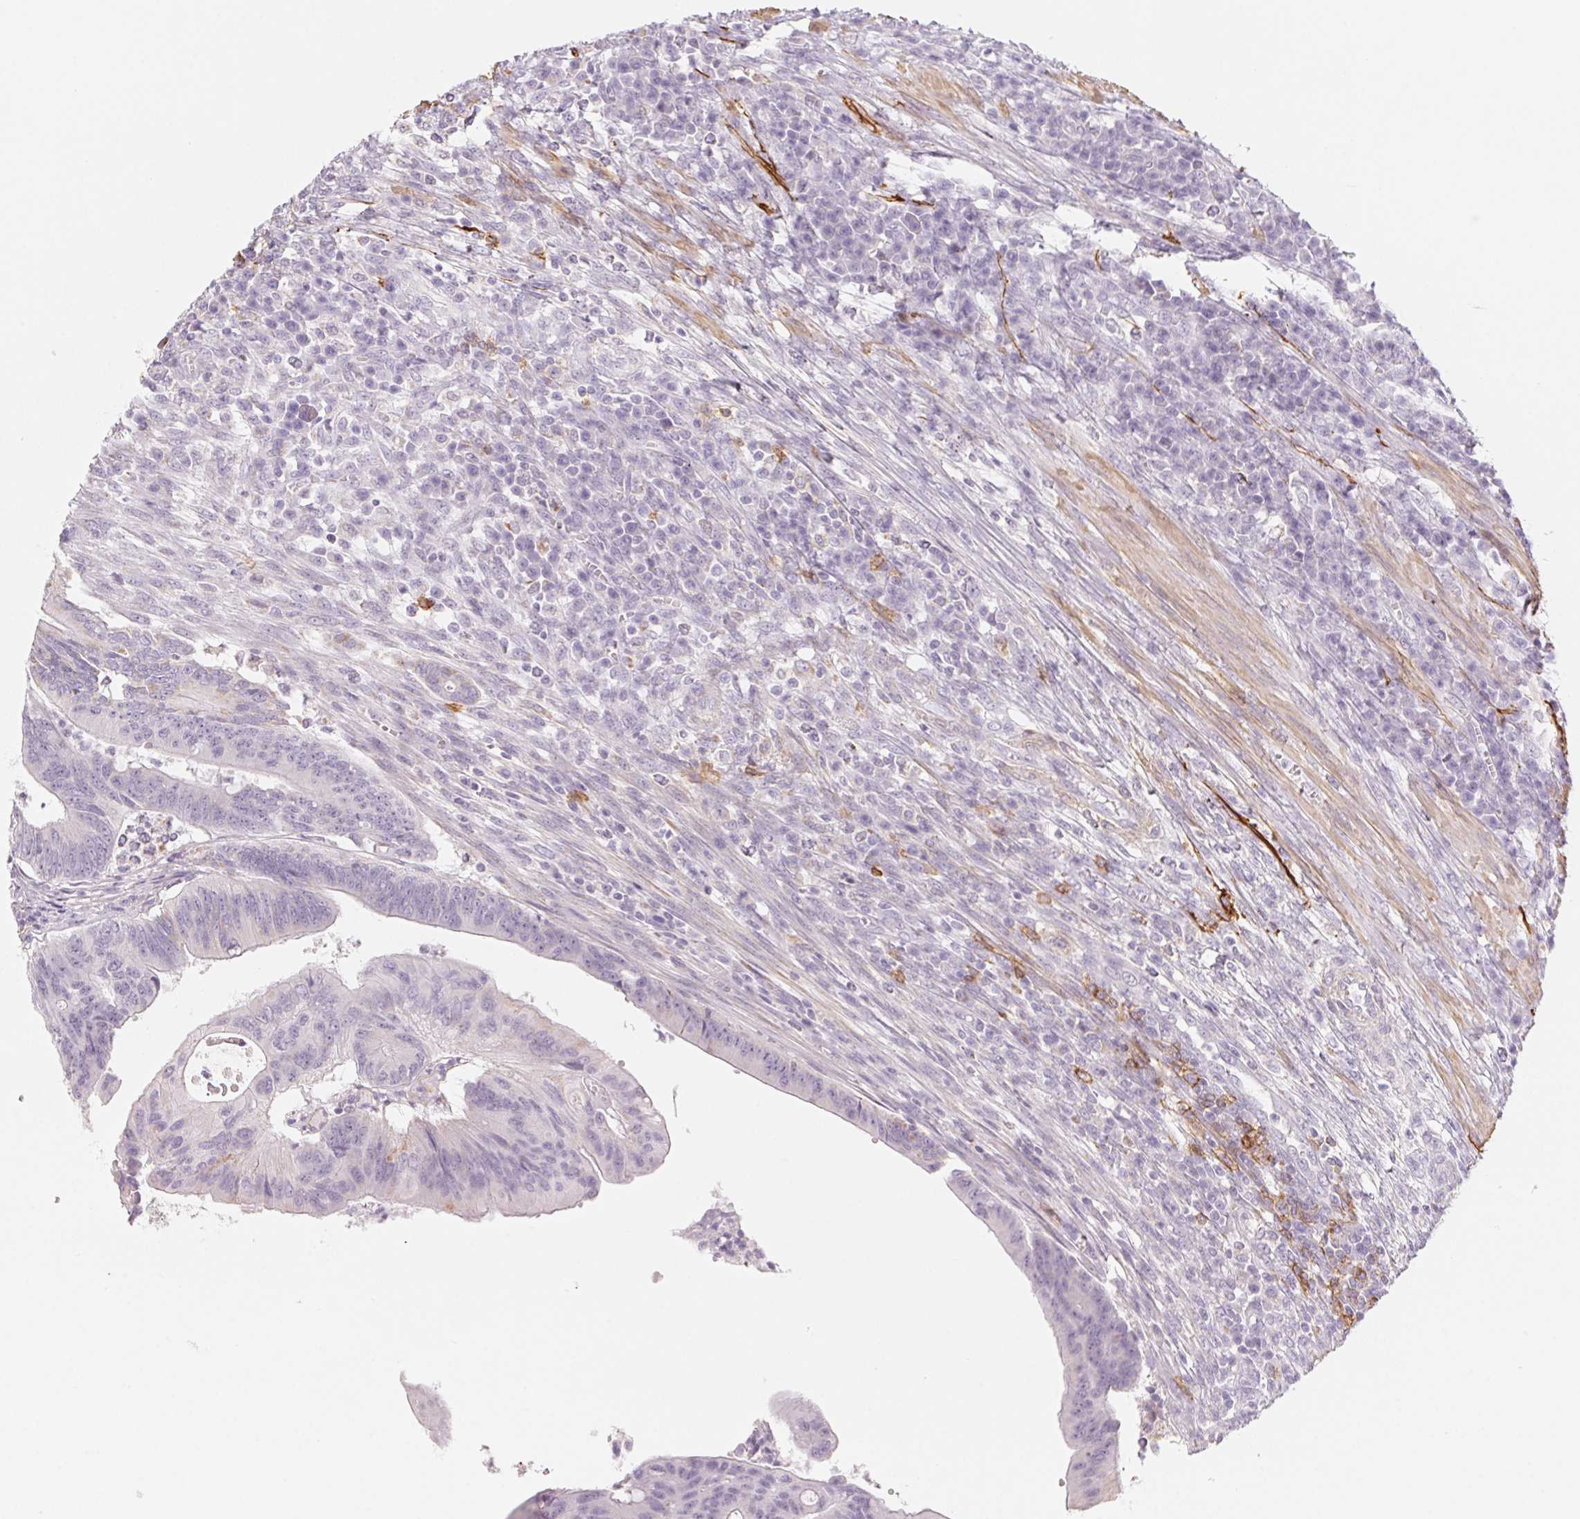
{"staining": {"intensity": "negative", "quantity": "none", "location": "none"}, "tissue": "colorectal cancer", "cell_type": "Tumor cells", "image_type": "cancer", "snomed": [{"axis": "morphology", "description": "Adenocarcinoma, NOS"}, {"axis": "topography", "description": "Colon"}], "caption": "Immunohistochemical staining of human adenocarcinoma (colorectal) exhibits no significant positivity in tumor cells.", "gene": "PRPH", "patient": {"sex": "male", "age": 65}}